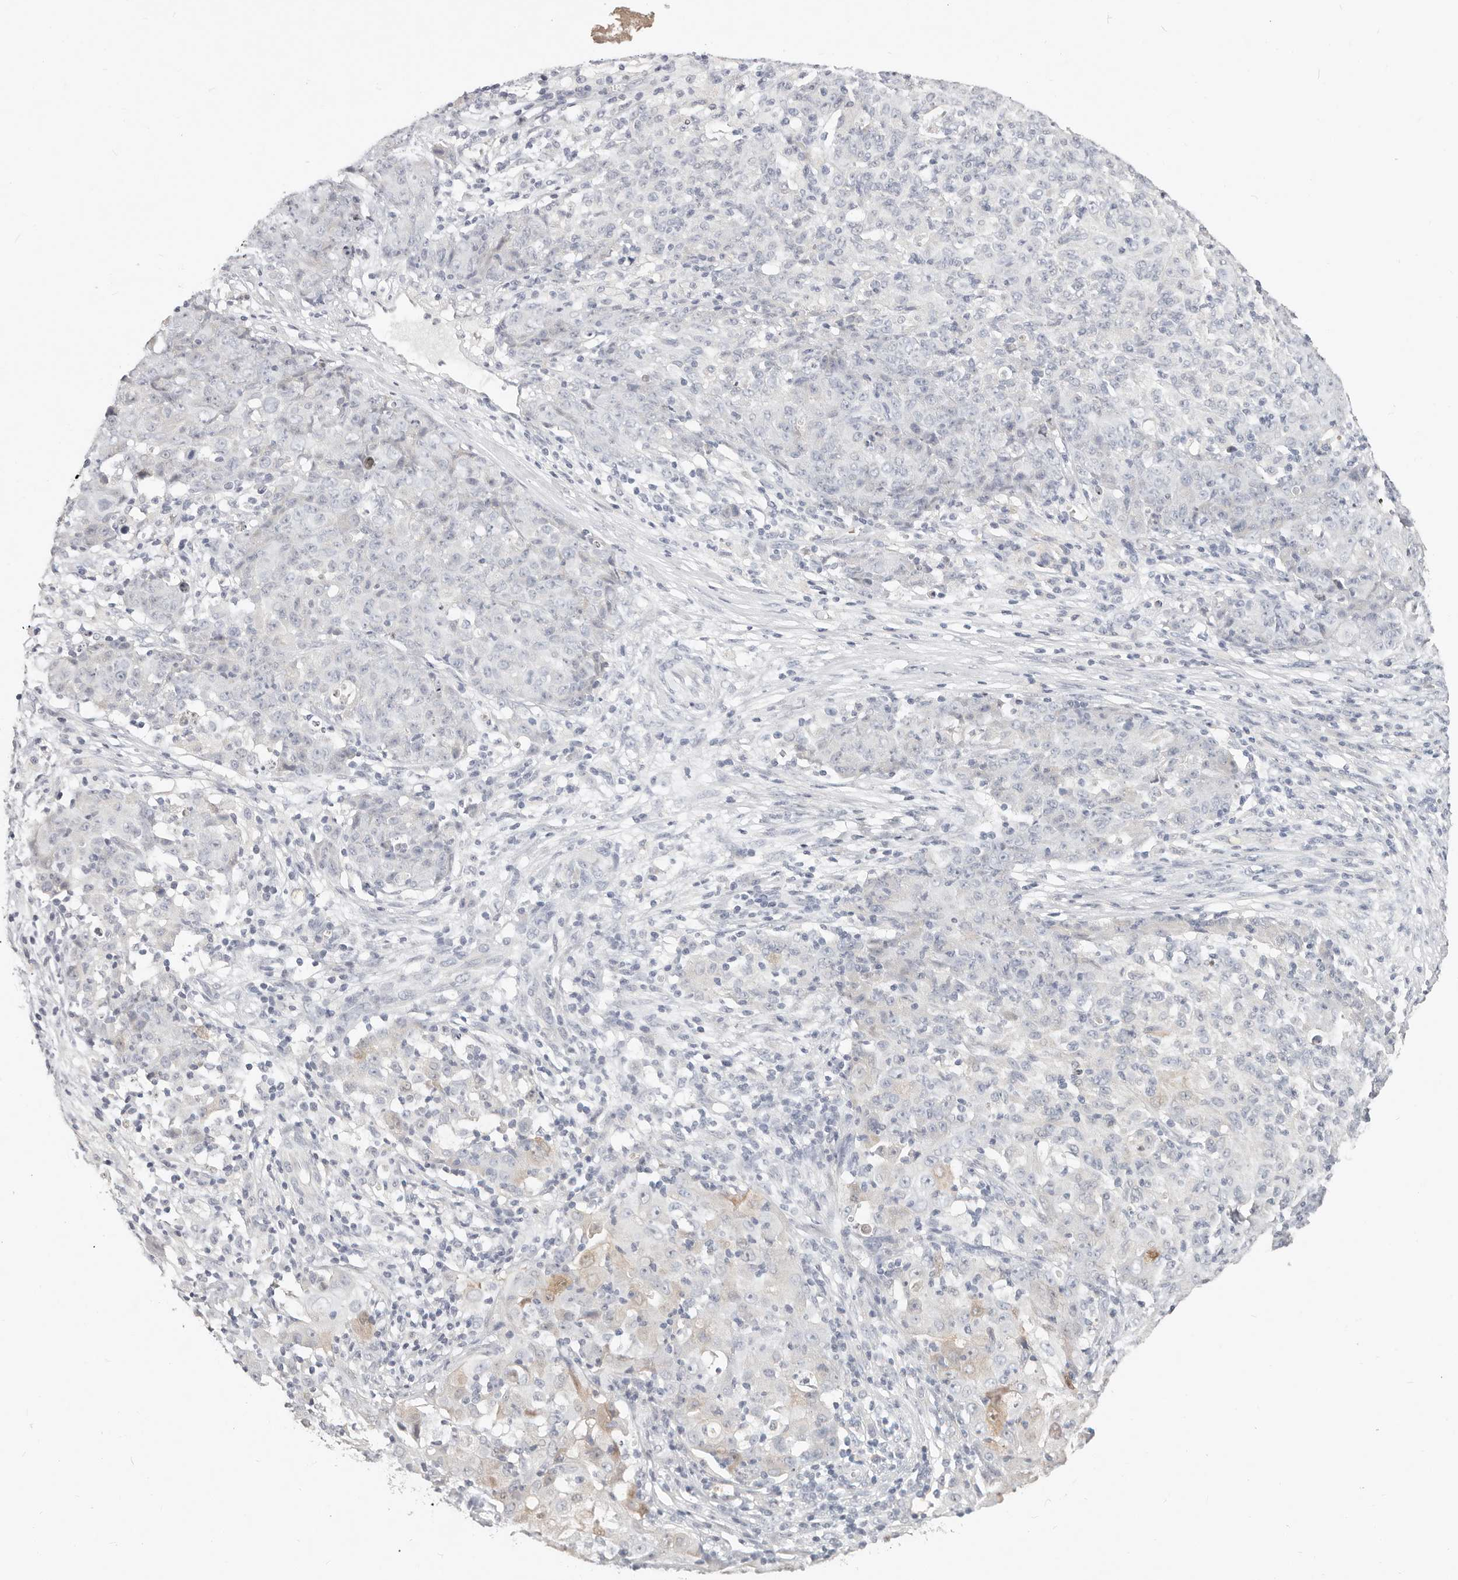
{"staining": {"intensity": "negative", "quantity": "none", "location": "none"}, "tissue": "ovarian cancer", "cell_type": "Tumor cells", "image_type": "cancer", "snomed": [{"axis": "morphology", "description": "Carcinoma, endometroid"}, {"axis": "topography", "description": "Ovary"}], "caption": "Immunohistochemistry photomicrograph of neoplastic tissue: human ovarian endometroid carcinoma stained with DAB displays no significant protein expression in tumor cells. The staining is performed using DAB brown chromogen with nuclei counter-stained in using hematoxylin.", "gene": "TMEM63B", "patient": {"sex": "female", "age": 42}}